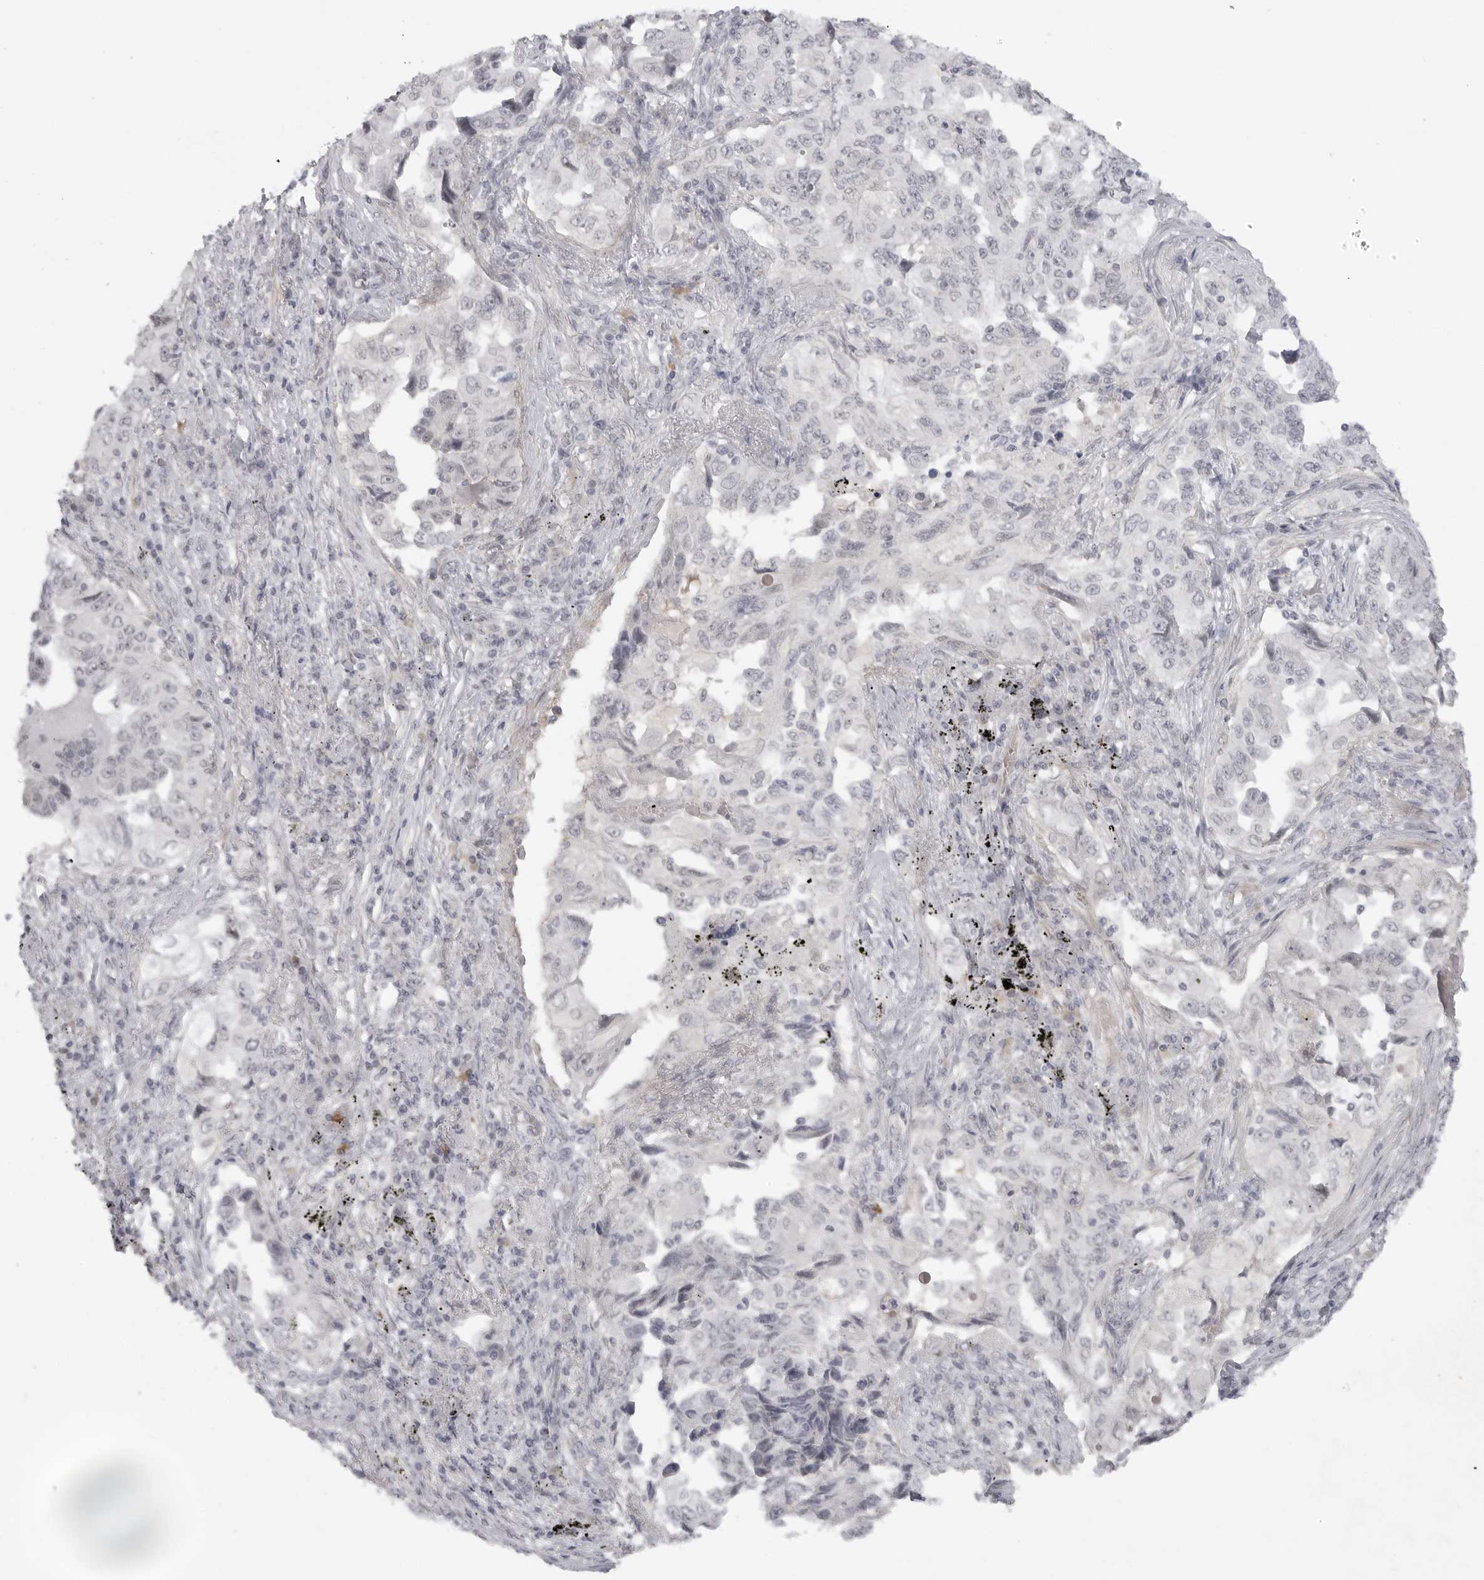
{"staining": {"intensity": "negative", "quantity": "none", "location": "none"}, "tissue": "lung cancer", "cell_type": "Tumor cells", "image_type": "cancer", "snomed": [{"axis": "morphology", "description": "Adenocarcinoma, NOS"}, {"axis": "topography", "description": "Lung"}], "caption": "This histopathology image is of lung adenocarcinoma stained with immunohistochemistry (IHC) to label a protein in brown with the nuclei are counter-stained blue. There is no expression in tumor cells.", "gene": "TCTN3", "patient": {"sex": "female", "age": 51}}